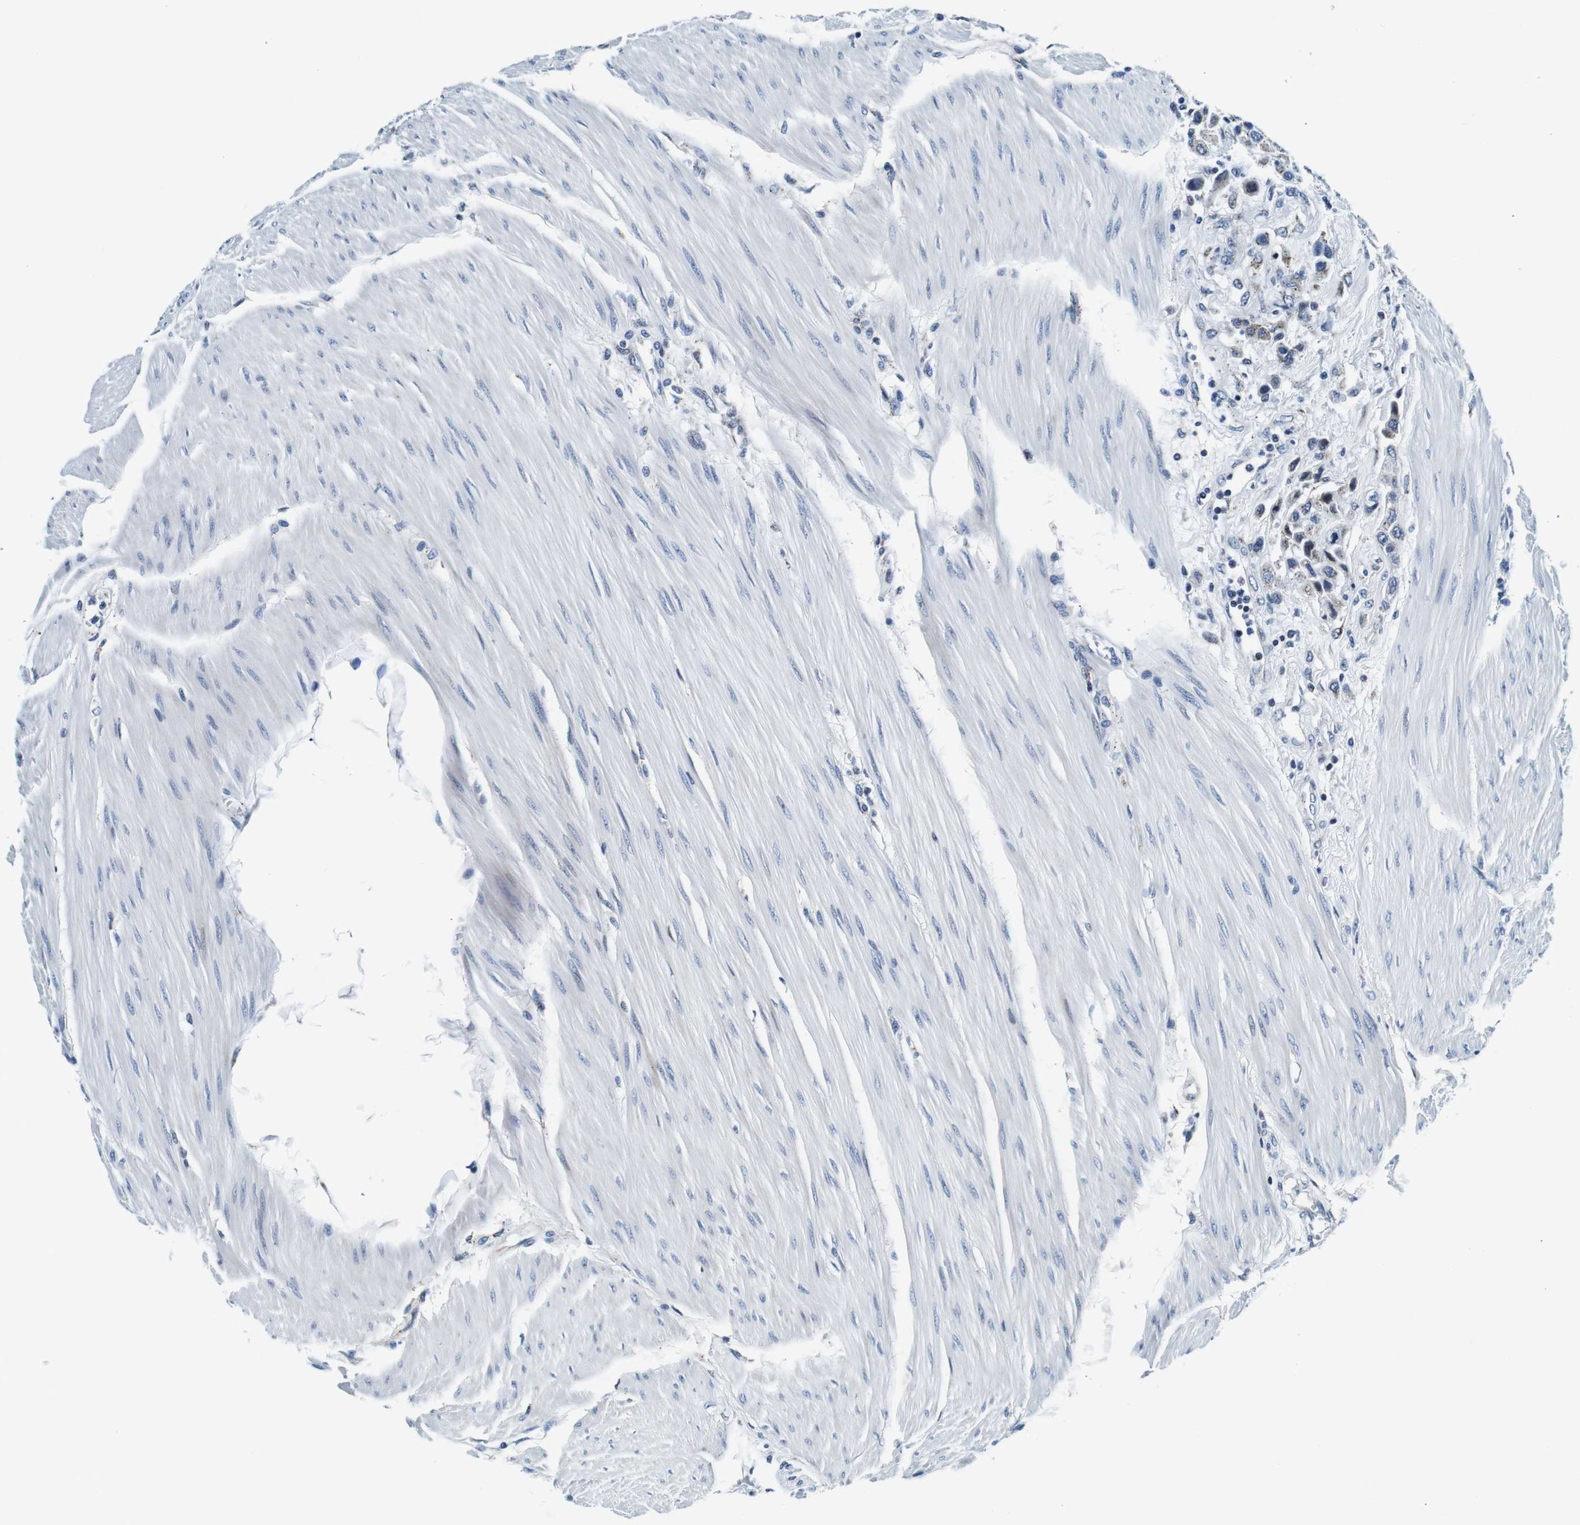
{"staining": {"intensity": "weak", "quantity": "25%-75%", "location": "cytoplasmic/membranous"}, "tissue": "urothelial cancer", "cell_type": "Tumor cells", "image_type": "cancer", "snomed": [{"axis": "morphology", "description": "Urothelial carcinoma, High grade"}, {"axis": "topography", "description": "Urinary bladder"}], "caption": "High-grade urothelial carcinoma stained for a protein (brown) reveals weak cytoplasmic/membranous positive expression in about 25%-75% of tumor cells.", "gene": "FAR2", "patient": {"sex": "male", "age": 50}}